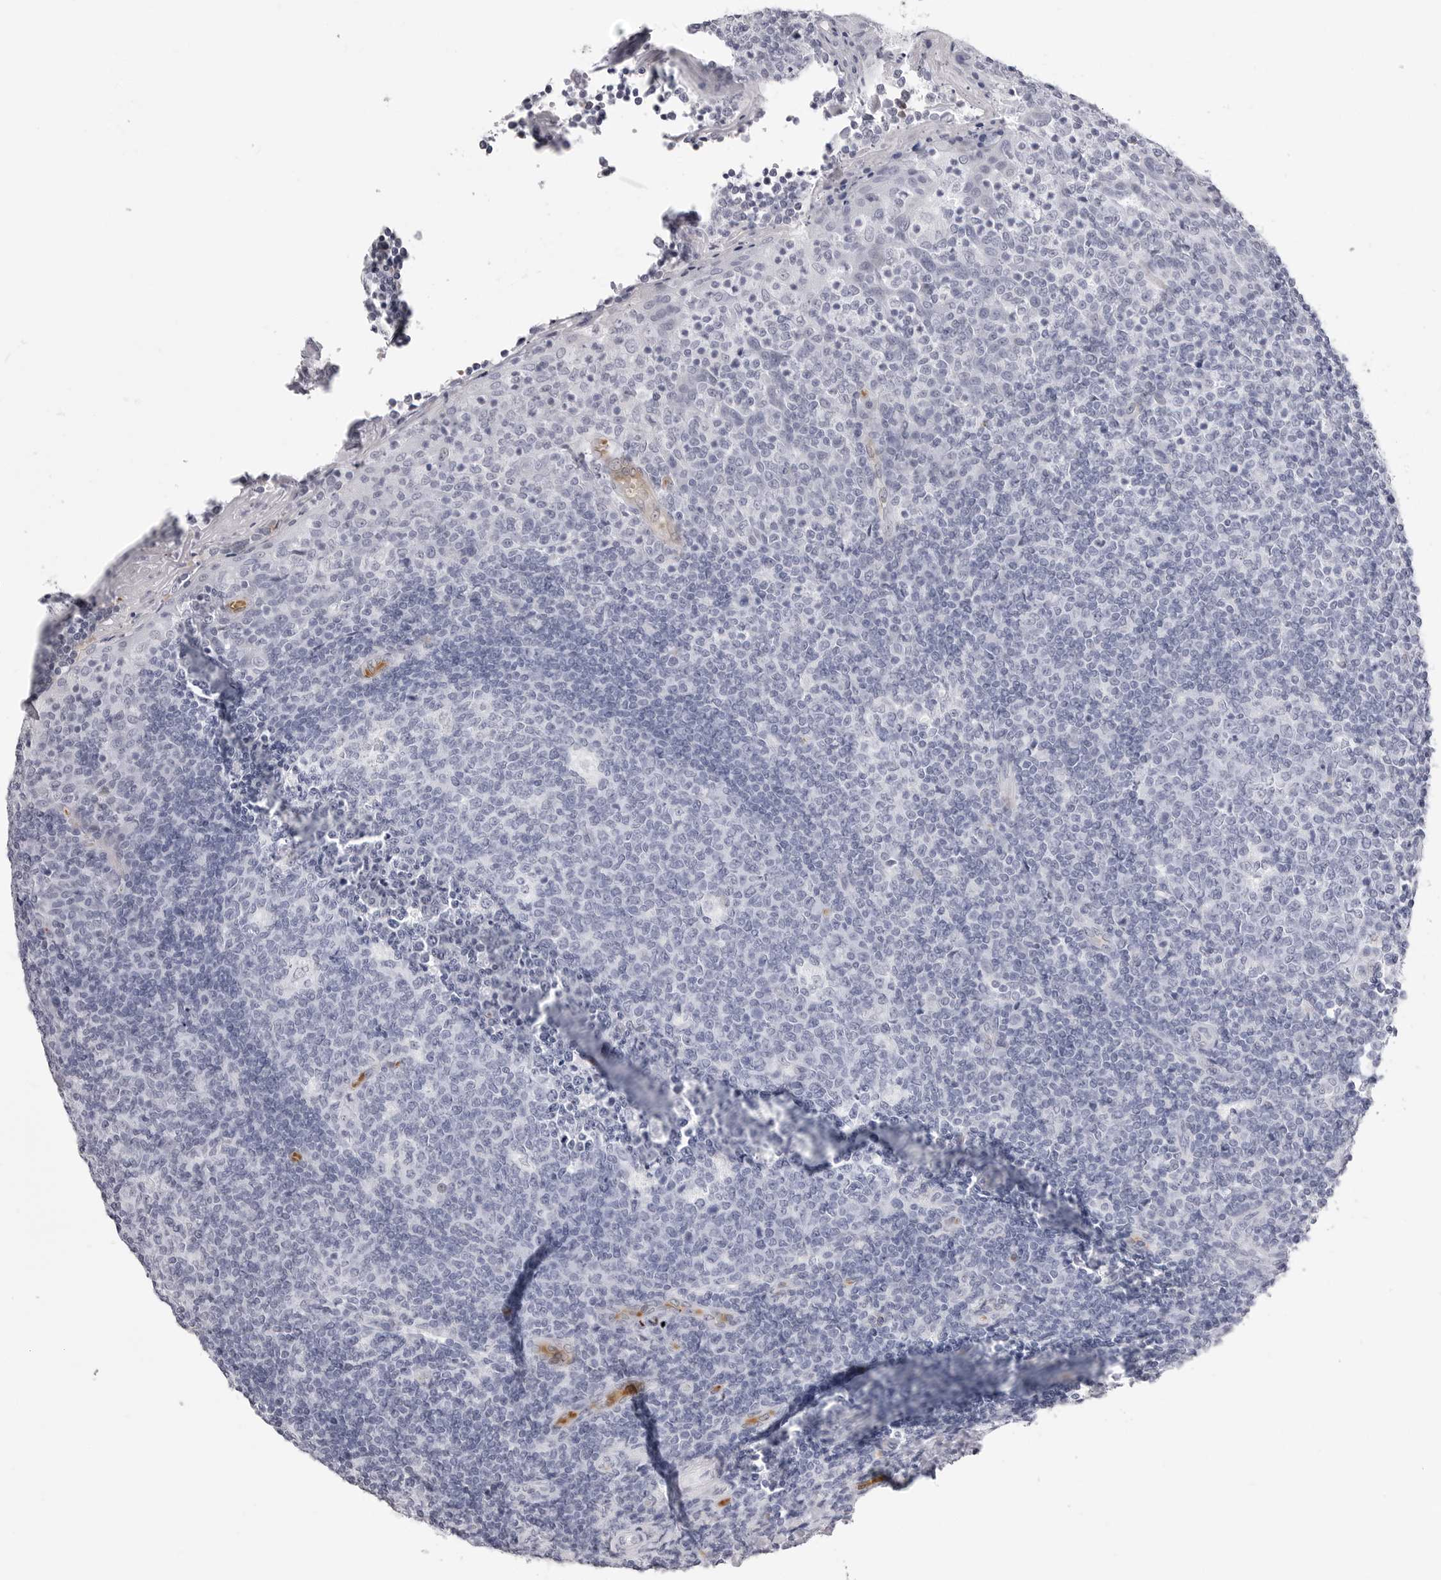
{"staining": {"intensity": "negative", "quantity": "none", "location": "none"}, "tissue": "tonsil", "cell_type": "Germinal center cells", "image_type": "normal", "snomed": [{"axis": "morphology", "description": "Normal tissue, NOS"}, {"axis": "topography", "description": "Tonsil"}], "caption": "Immunohistochemical staining of unremarkable tonsil reveals no significant positivity in germinal center cells.", "gene": "TSSK1B", "patient": {"sex": "female", "age": 19}}